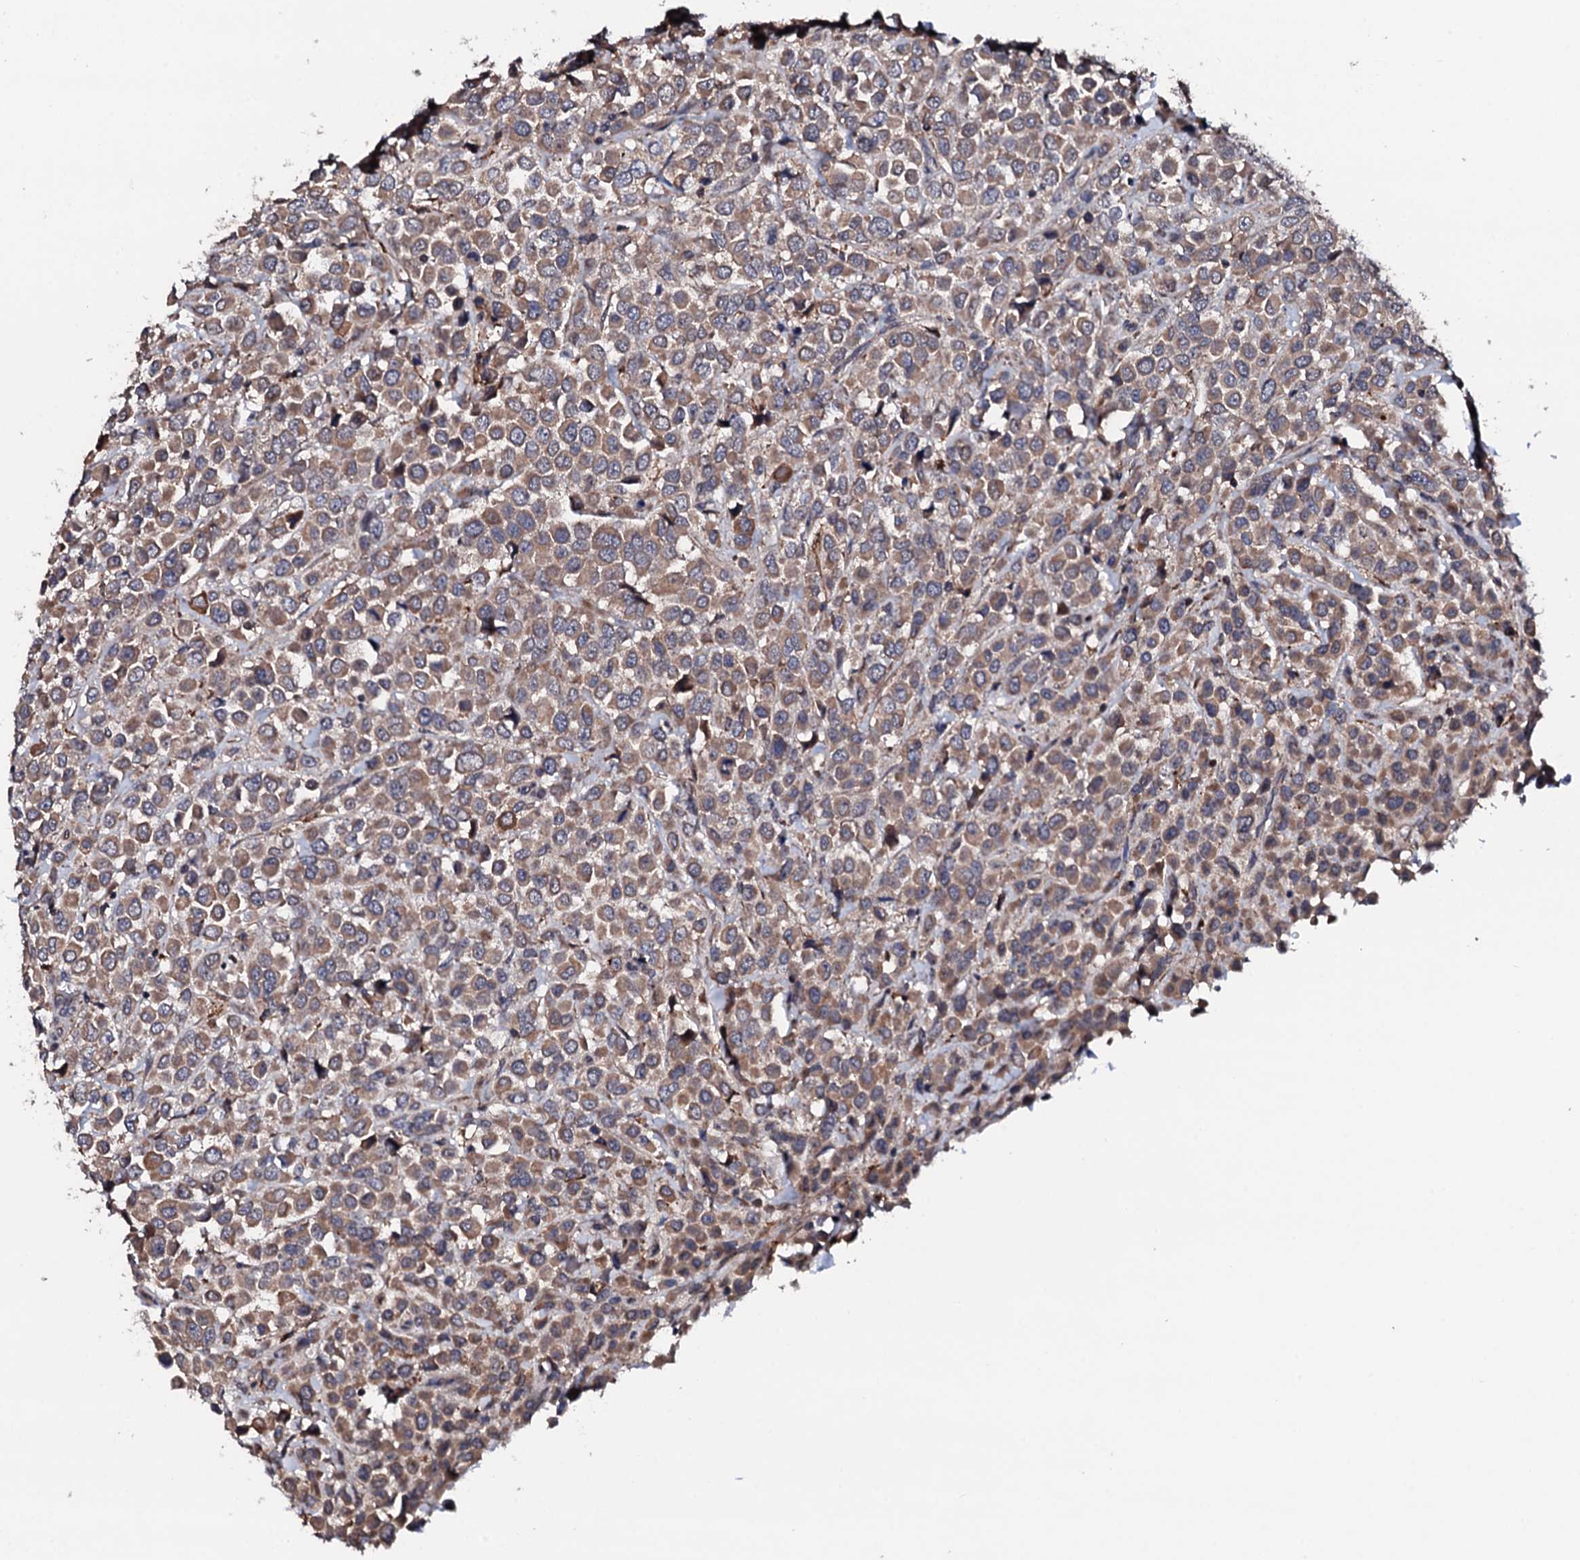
{"staining": {"intensity": "moderate", "quantity": ">75%", "location": "cytoplasmic/membranous"}, "tissue": "breast cancer", "cell_type": "Tumor cells", "image_type": "cancer", "snomed": [{"axis": "morphology", "description": "Duct carcinoma"}, {"axis": "topography", "description": "Breast"}], "caption": "A brown stain labels moderate cytoplasmic/membranous expression of a protein in intraductal carcinoma (breast) tumor cells.", "gene": "EDC3", "patient": {"sex": "female", "age": 61}}